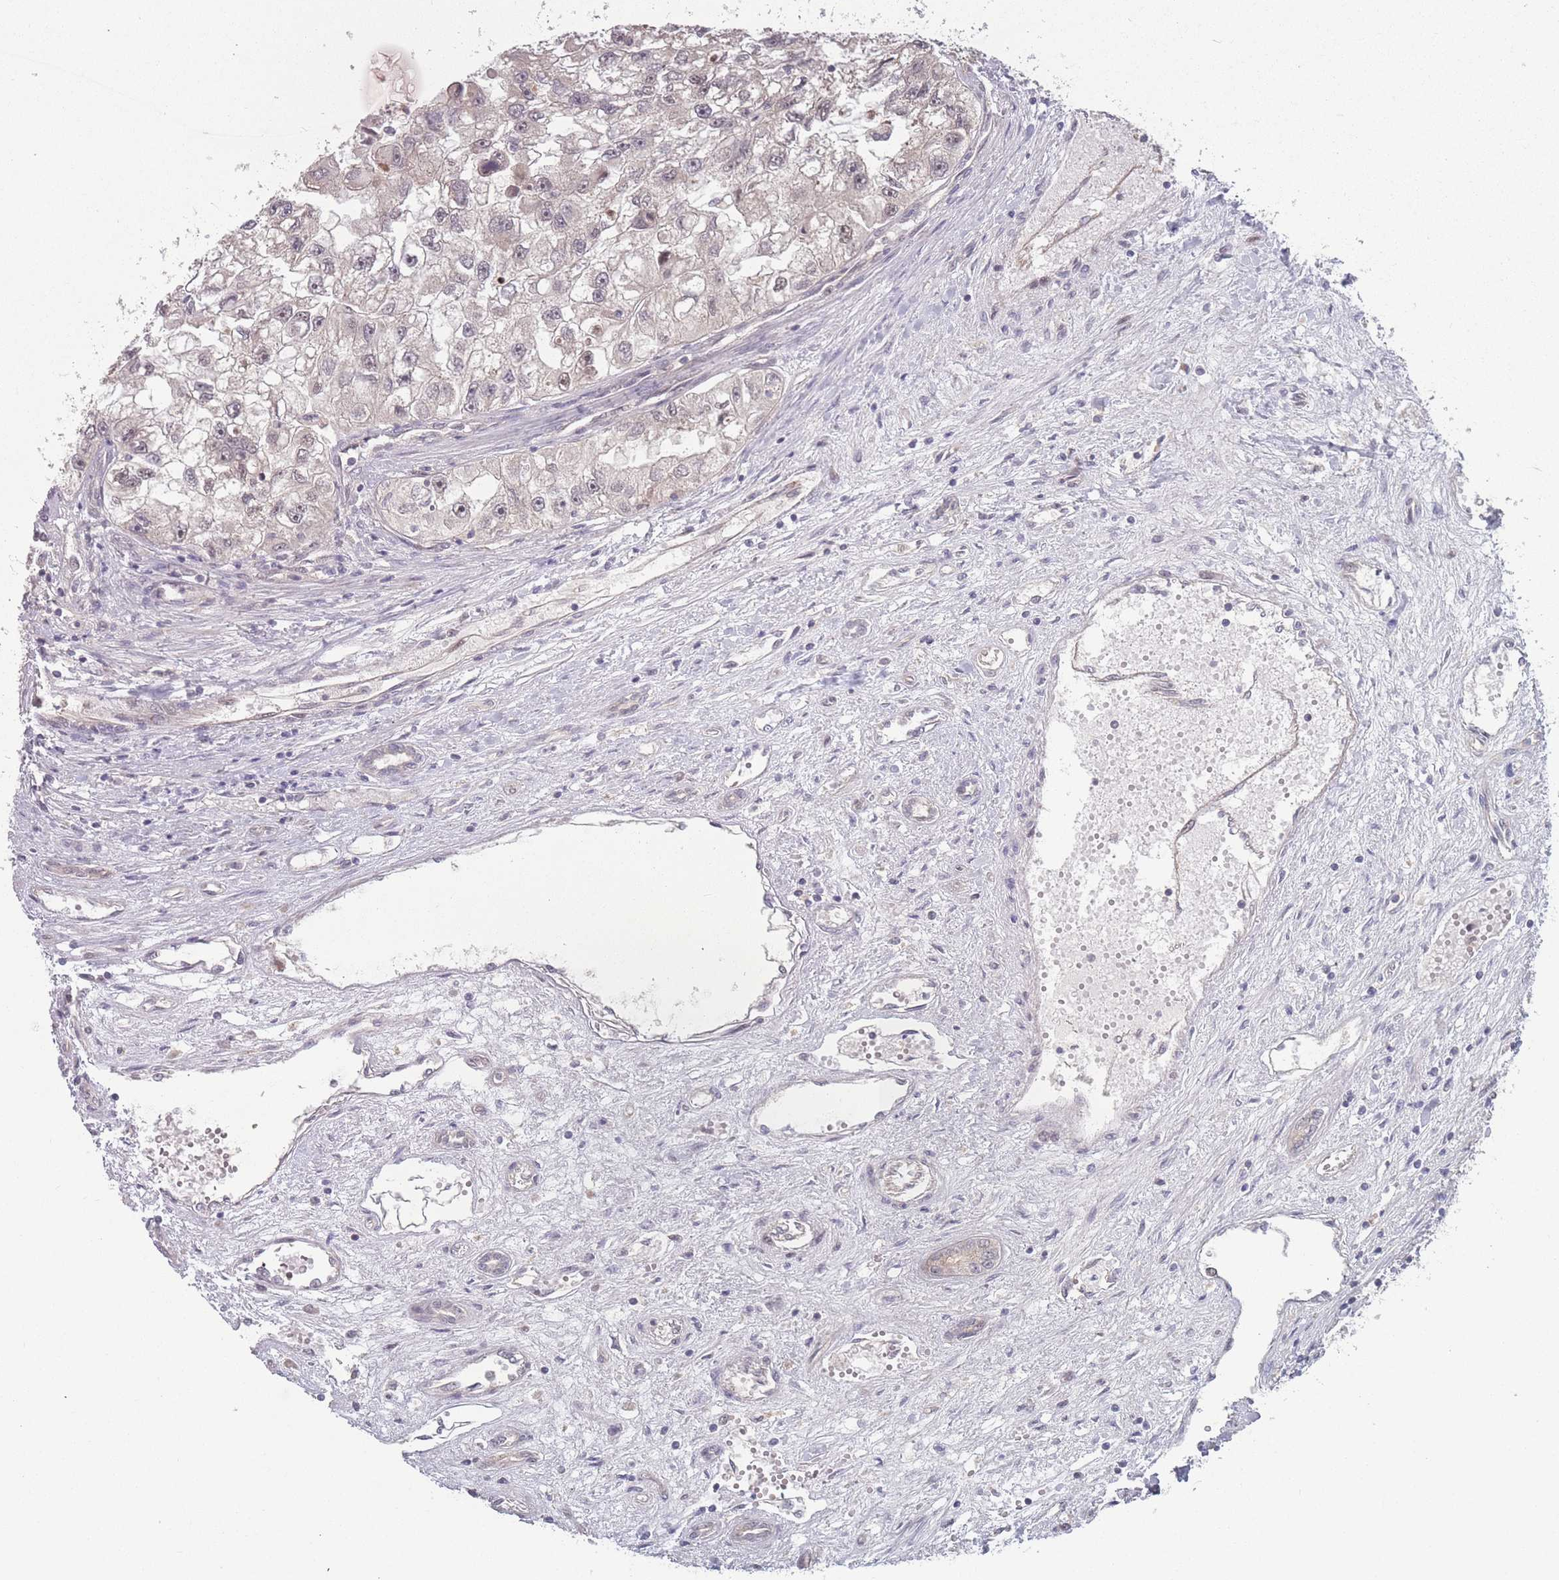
{"staining": {"intensity": "negative", "quantity": "none", "location": "none"}, "tissue": "renal cancer", "cell_type": "Tumor cells", "image_type": "cancer", "snomed": [{"axis": "morphology", "description": "Adenocarcinoma, NOS"}, {"axis": "topography", "description": "Kidney"}], "caption": "The IHC micrograph has no significant staining in tumor cells of renal cancer tissue.", "gene": "RPS18", "patient": {"sex": "male", "age": 63}}